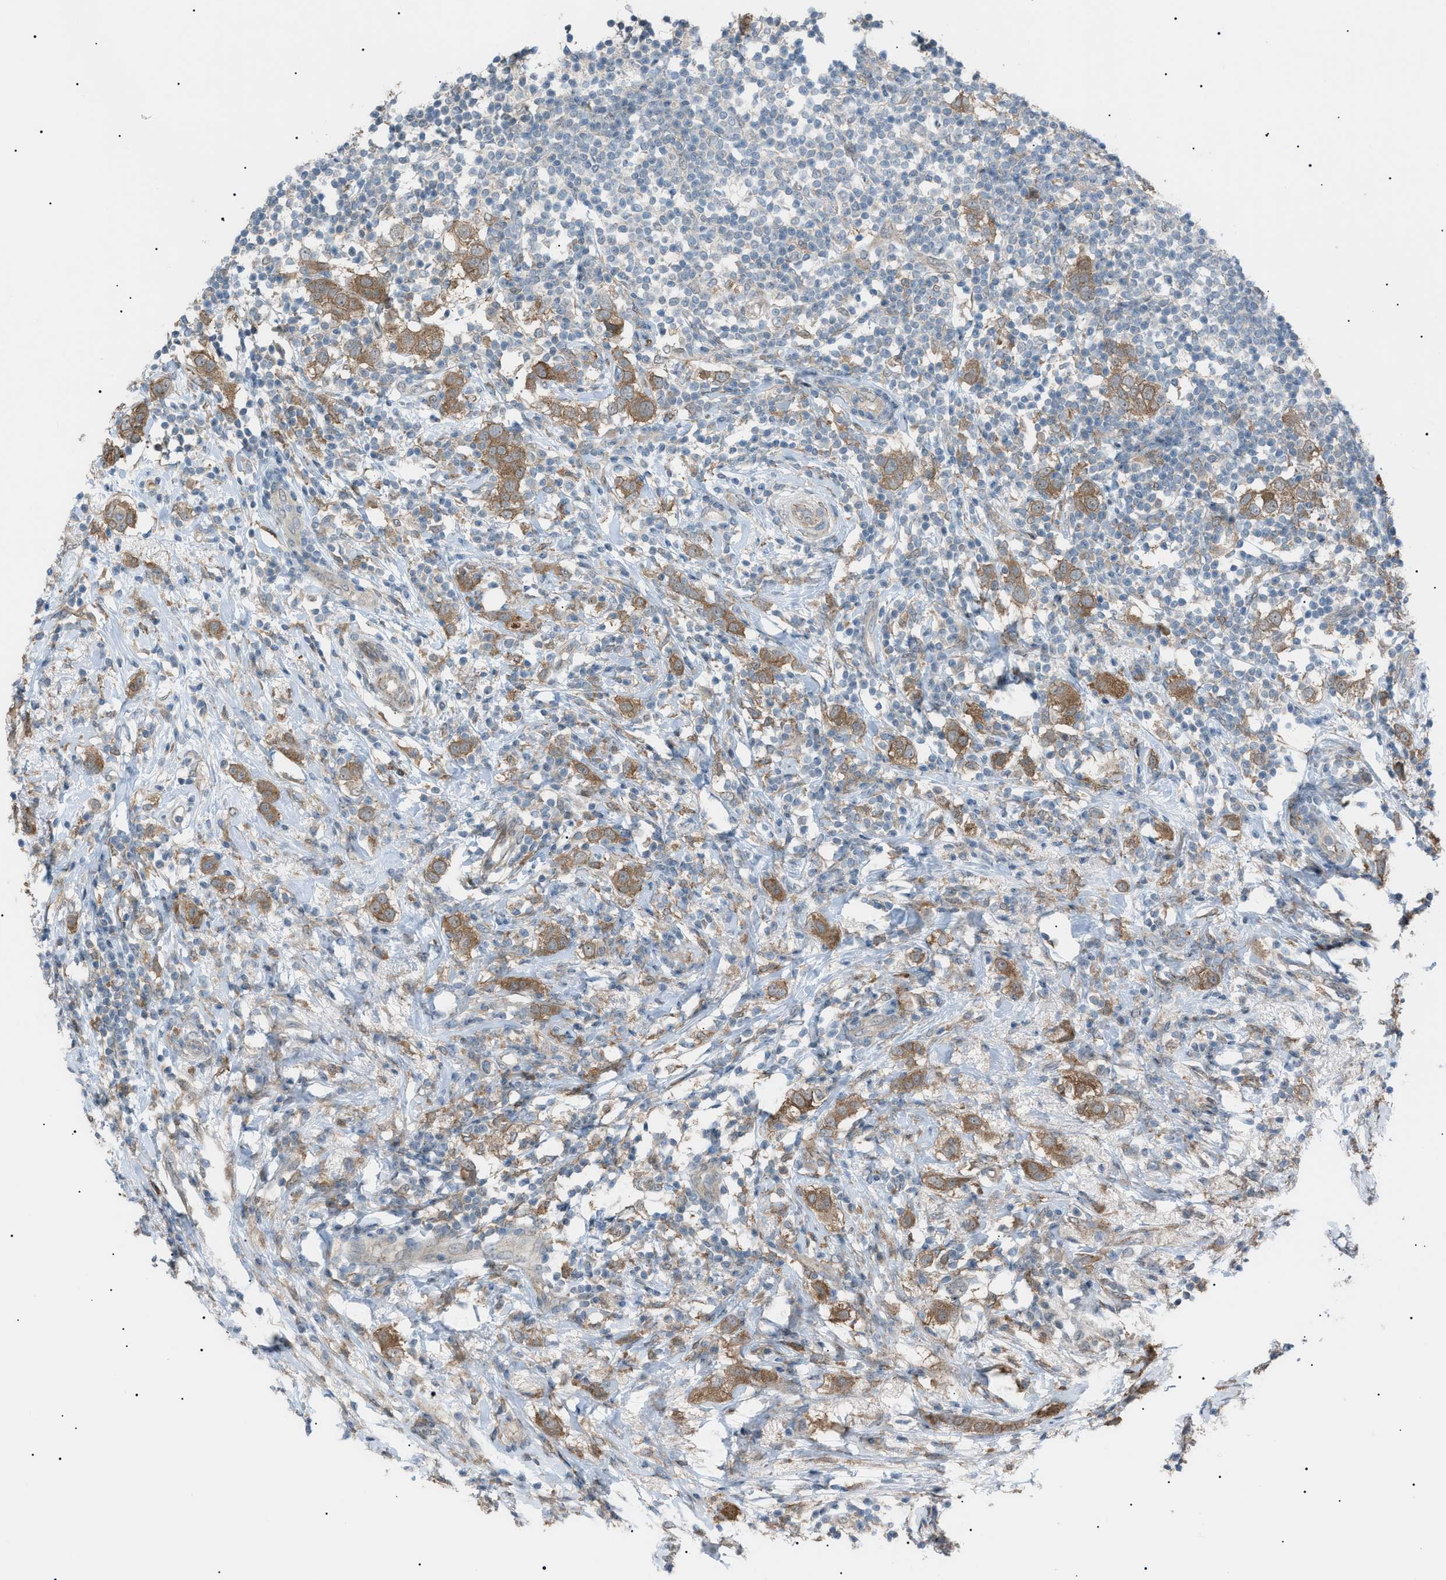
{"staining": {"intensity": "moderate", "quantity": ">75%", "location": "cytoplasmic/membranous"}, "tissue": "breast cancer", "cell_type": "Tumor cells", "image_type": "cancer", "snomed": [{"axis": "morphology", "description": "Duct carcinoma"}, {"axis": "topography", "description": "Breast"}], "caption": "Breast cancer stained for a protein (brown) reveals moderate cytoplasmic/membranous positive expression in approximately >75% of tumor cells.", "gene": "LPIN2", "patient": {"sex": "female", "age": 50}}